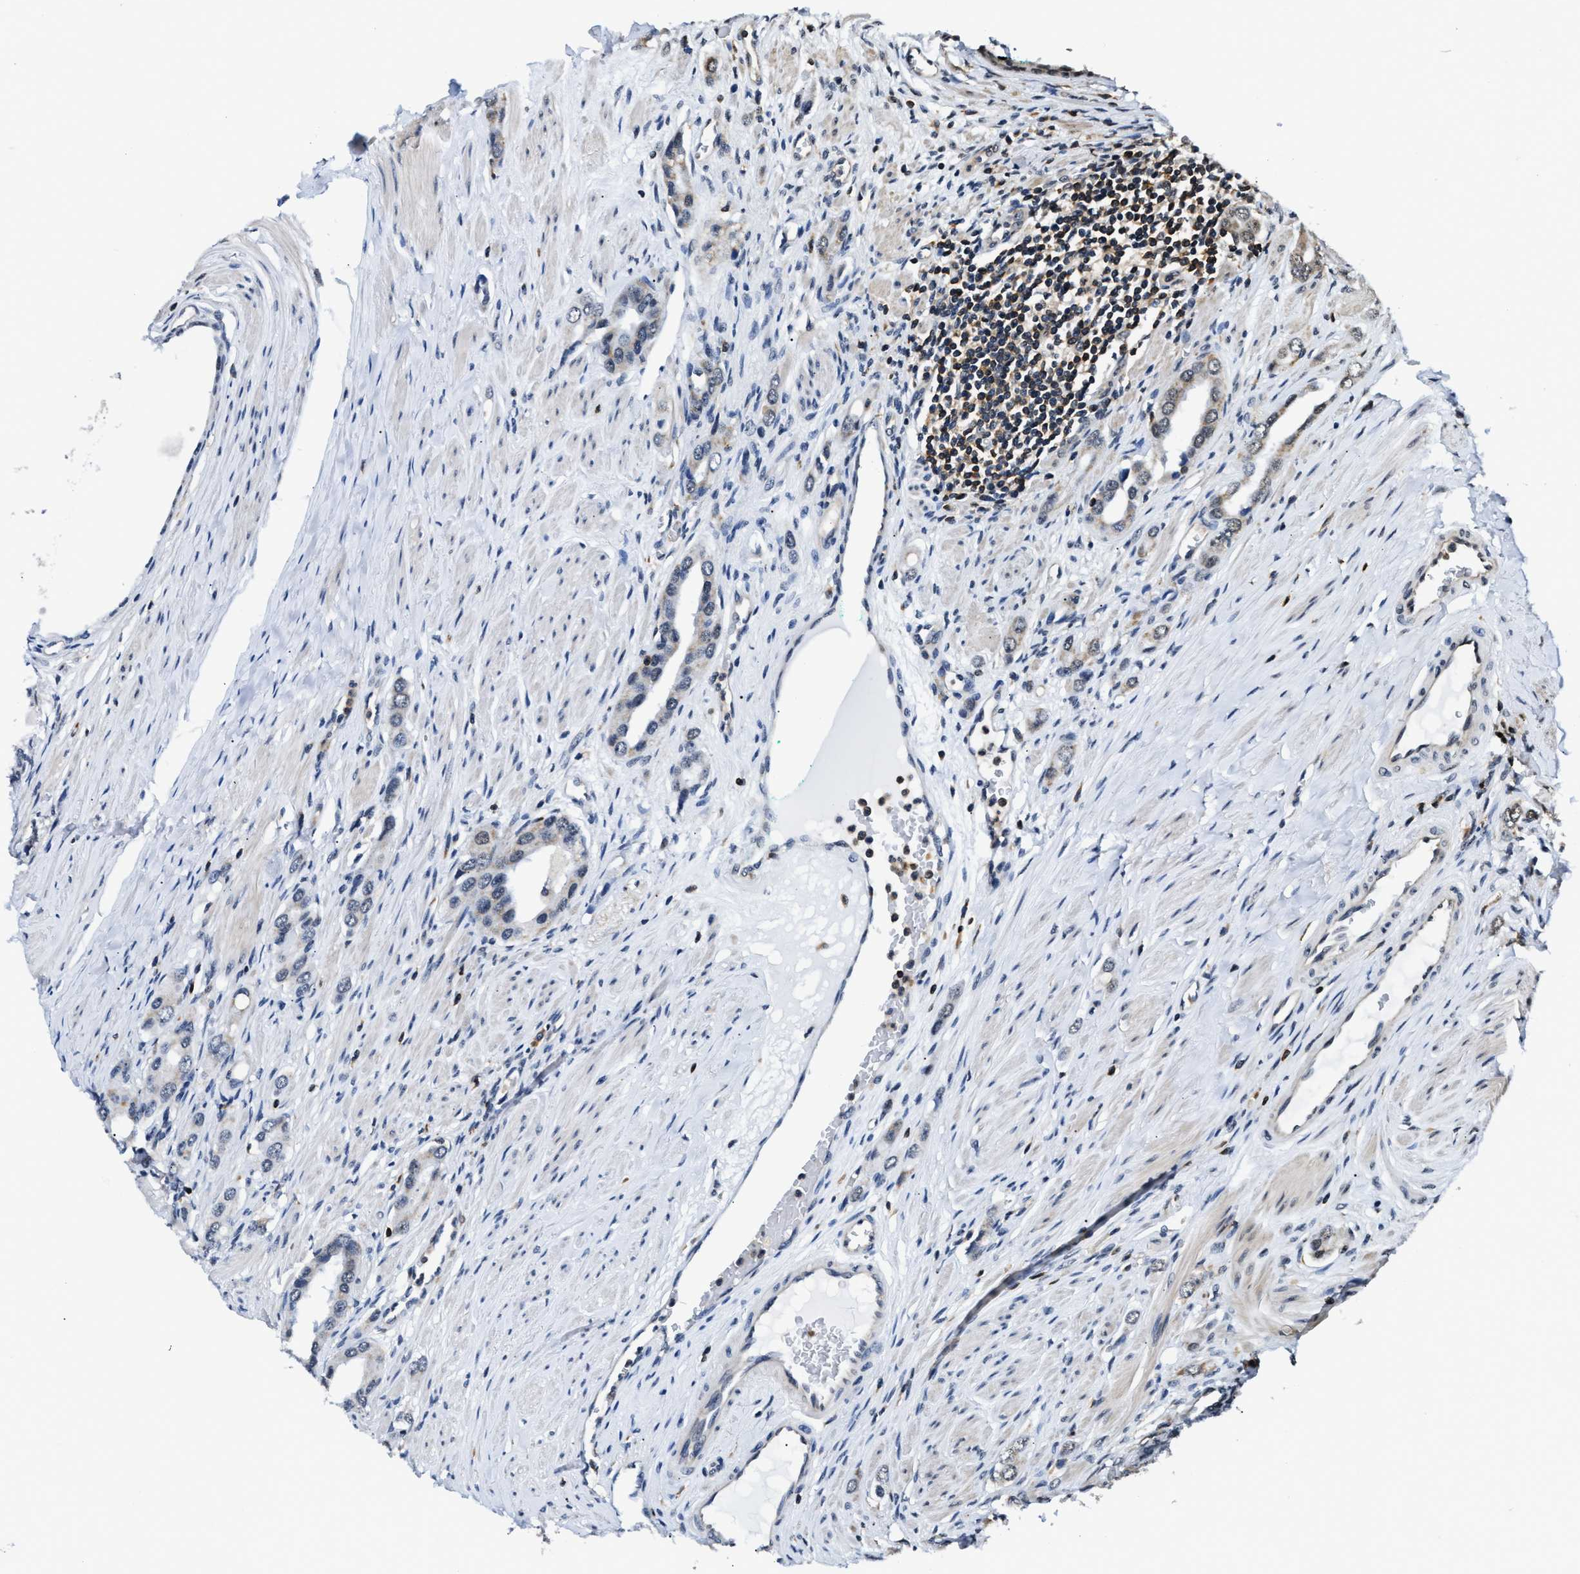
{"staining": {"intensity": "negative", "quantity": "none", "location": "none"}, "tissue": "prostate cancer", "cell_type": "Tumor cells", "image_type": "cancer", "snomed": [{"axis": "morphology", "description": "Adenocarcinoma, High grade"}, {"axis": "topography", "description": "Prostate"}], "caption": "High magnification brightfield microscopy of prostate cancer stained with DAB (brown) and counterstained with hematoxylin (blue): tumor cells show no significant staining.", "gene": "STK10", "patient": {"sex": "male", "age": 52}}